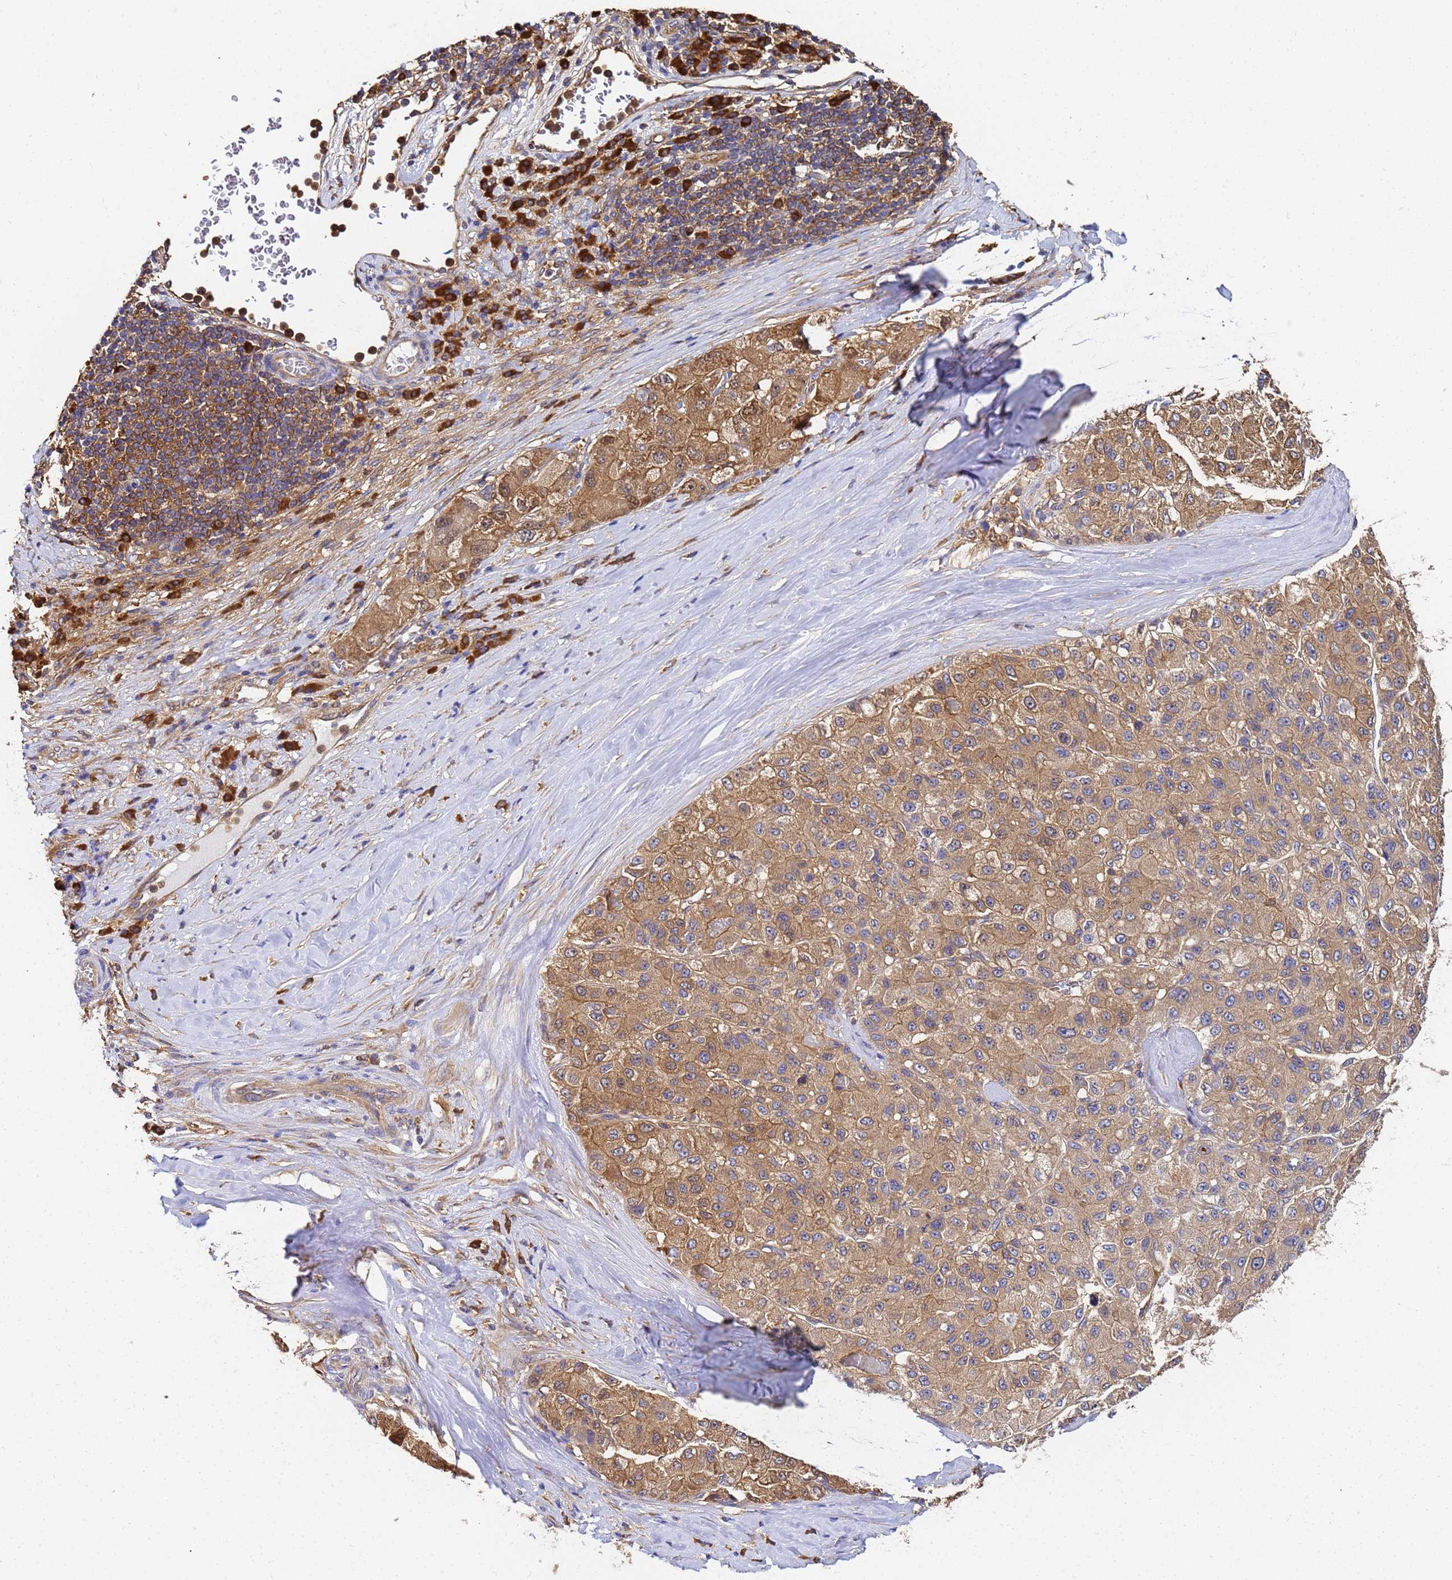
{"staining": {"intensity": "moderate", "quantity": ">75%", "location": "cytoplasmic/membranous"}, "tissue": "liver cancer", "cell_type": "Tumor cells", "image_type": "cancer", "snomed": [{"axis": "morphology", "description": "Carcinoma, Hepatocellular, NOS"}, {"axis": "topography", "description": "Liver"}], "caption": "This is a micrograph of immunohistochemistry (IHC) staining of liver cancer (hepatocellular carcinoma), which shows moderate positivity in the cytoplasmic/membranous of tumor cells.", "gene": "NME1-NME2", "patient": {"sex": "male", "age": 80}}